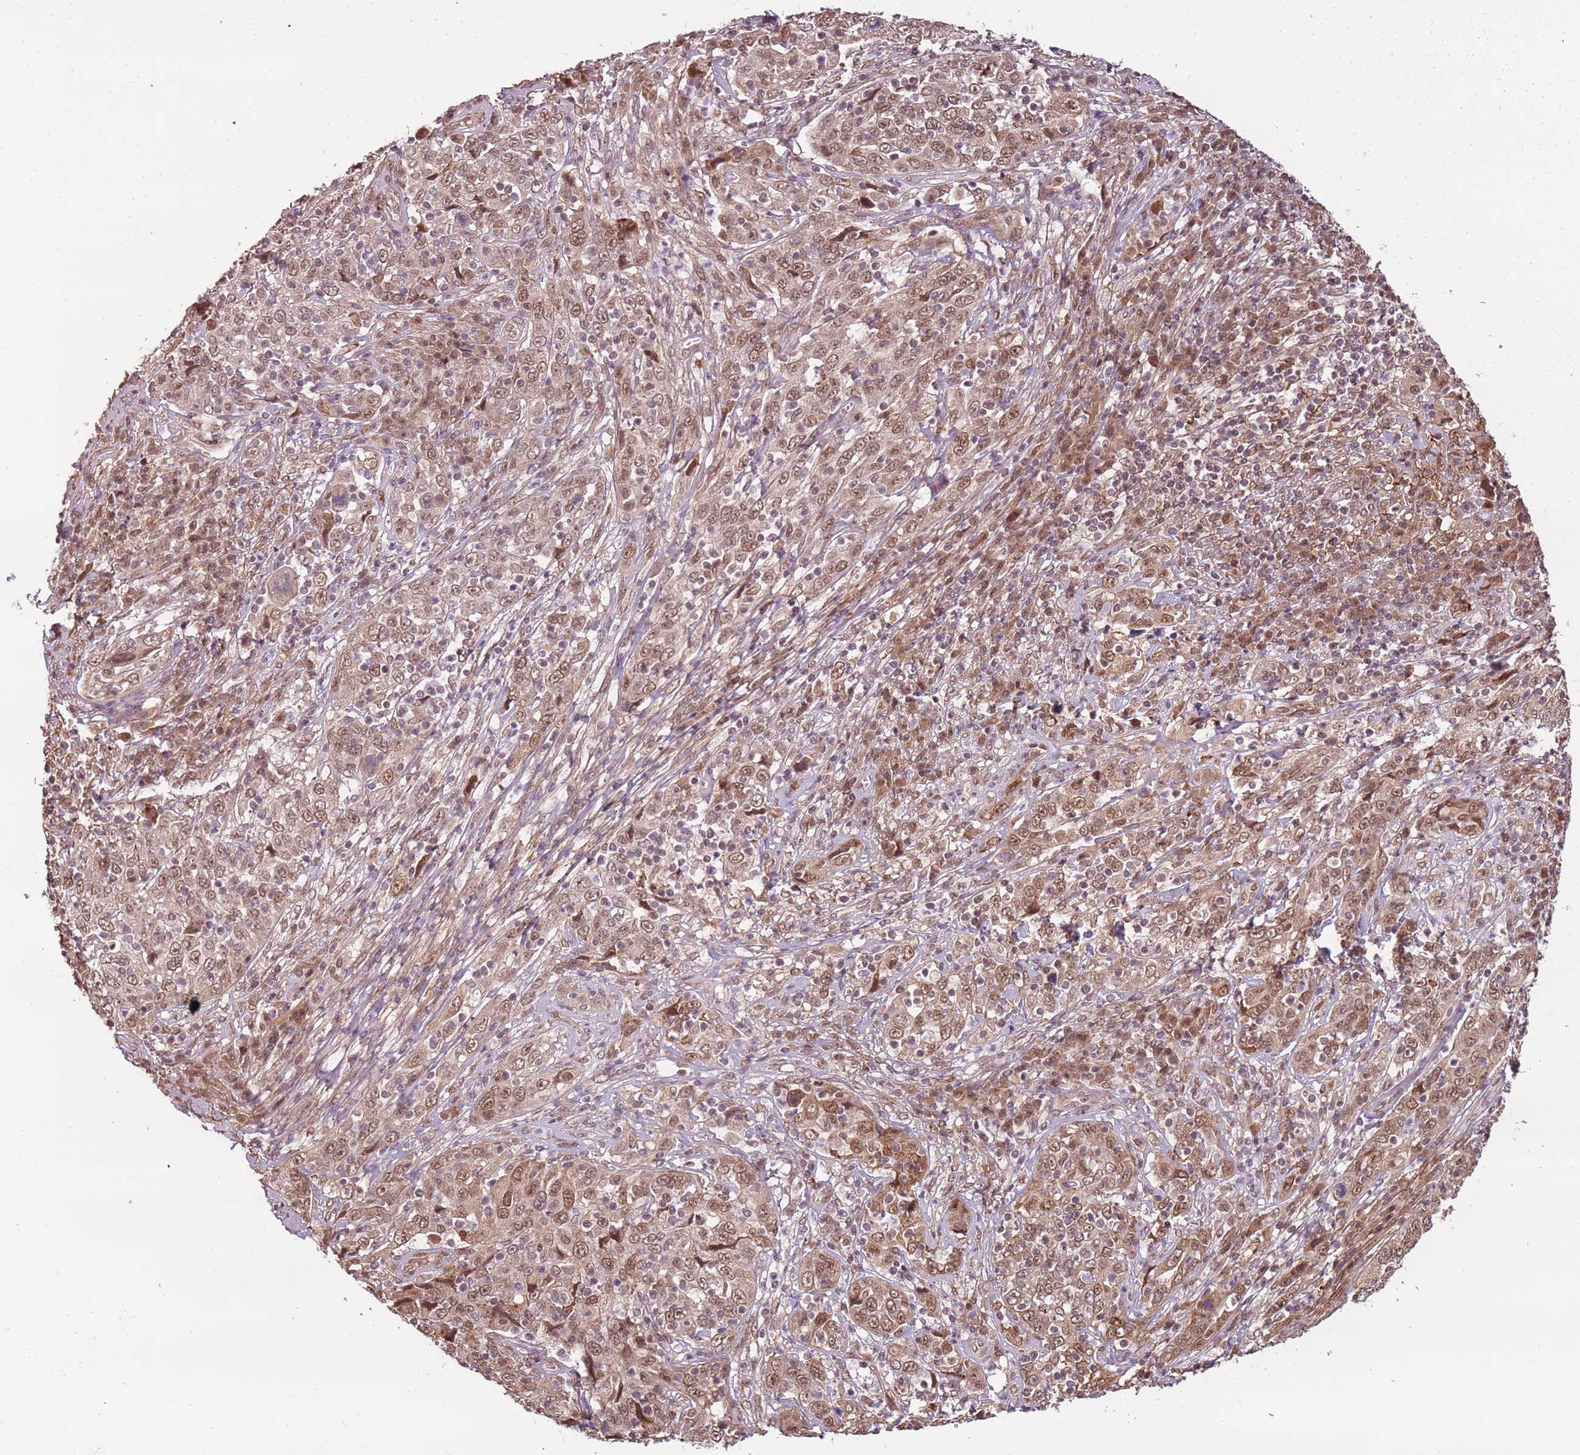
{"staining": {"intensity": "moderate", "quantity": ">75%", "location": "nuclear"}, "tissue": "cervical cancer", "cell_type": "Tumor cells", "image_type": "cancer", "snomed": [{"axis": "morphology", "description": "Squamous cell carcinoma, NOS"}, {"axis": "topography", "description": "Cervix"}], "caption": "Brown immunohistochemical staining in cervical squamous cell carcinoma displays moderate nuclear expression in about >75% of tumor cells.", "gene": "POLR3H", "patient": {"sex": "female", "age": 46}}